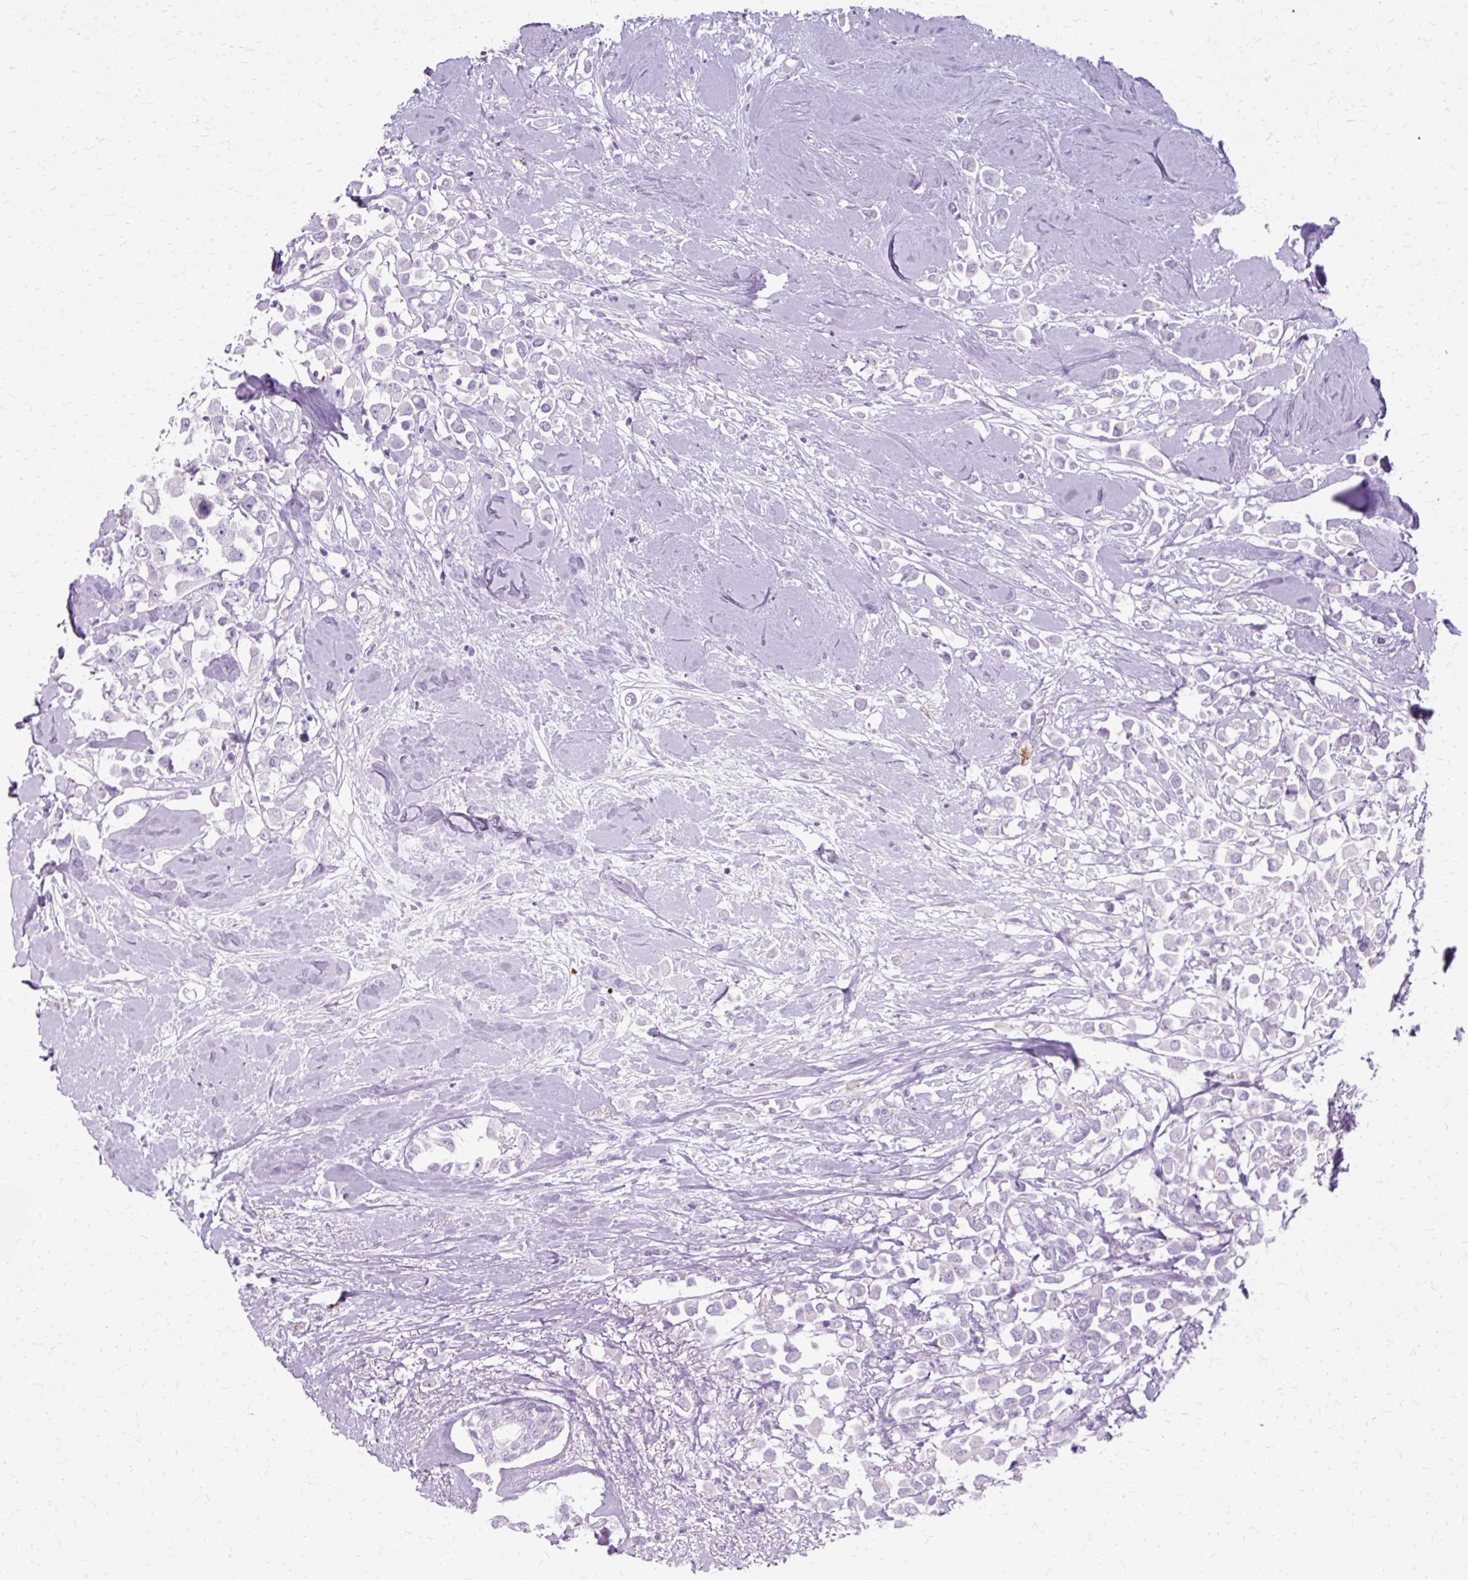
{"staining": {"intensity": "negative", "quantity": "none", "location": "none"}, "tissue": "breast cancer", "cell_type": "Tumor cells", "image_type": "cancer", "snomed": [{"axis": "morphology", "description": "Duct carcinoma"}, {"axis": "topography", "description": "Breast"}], "caption": "A micrograph of breast invasive ductal carcinoma stained for a protein shows no brown staining in tumor cells.", "gene": "DEFA1", "patient": {"sex": "female", "age": 61}}